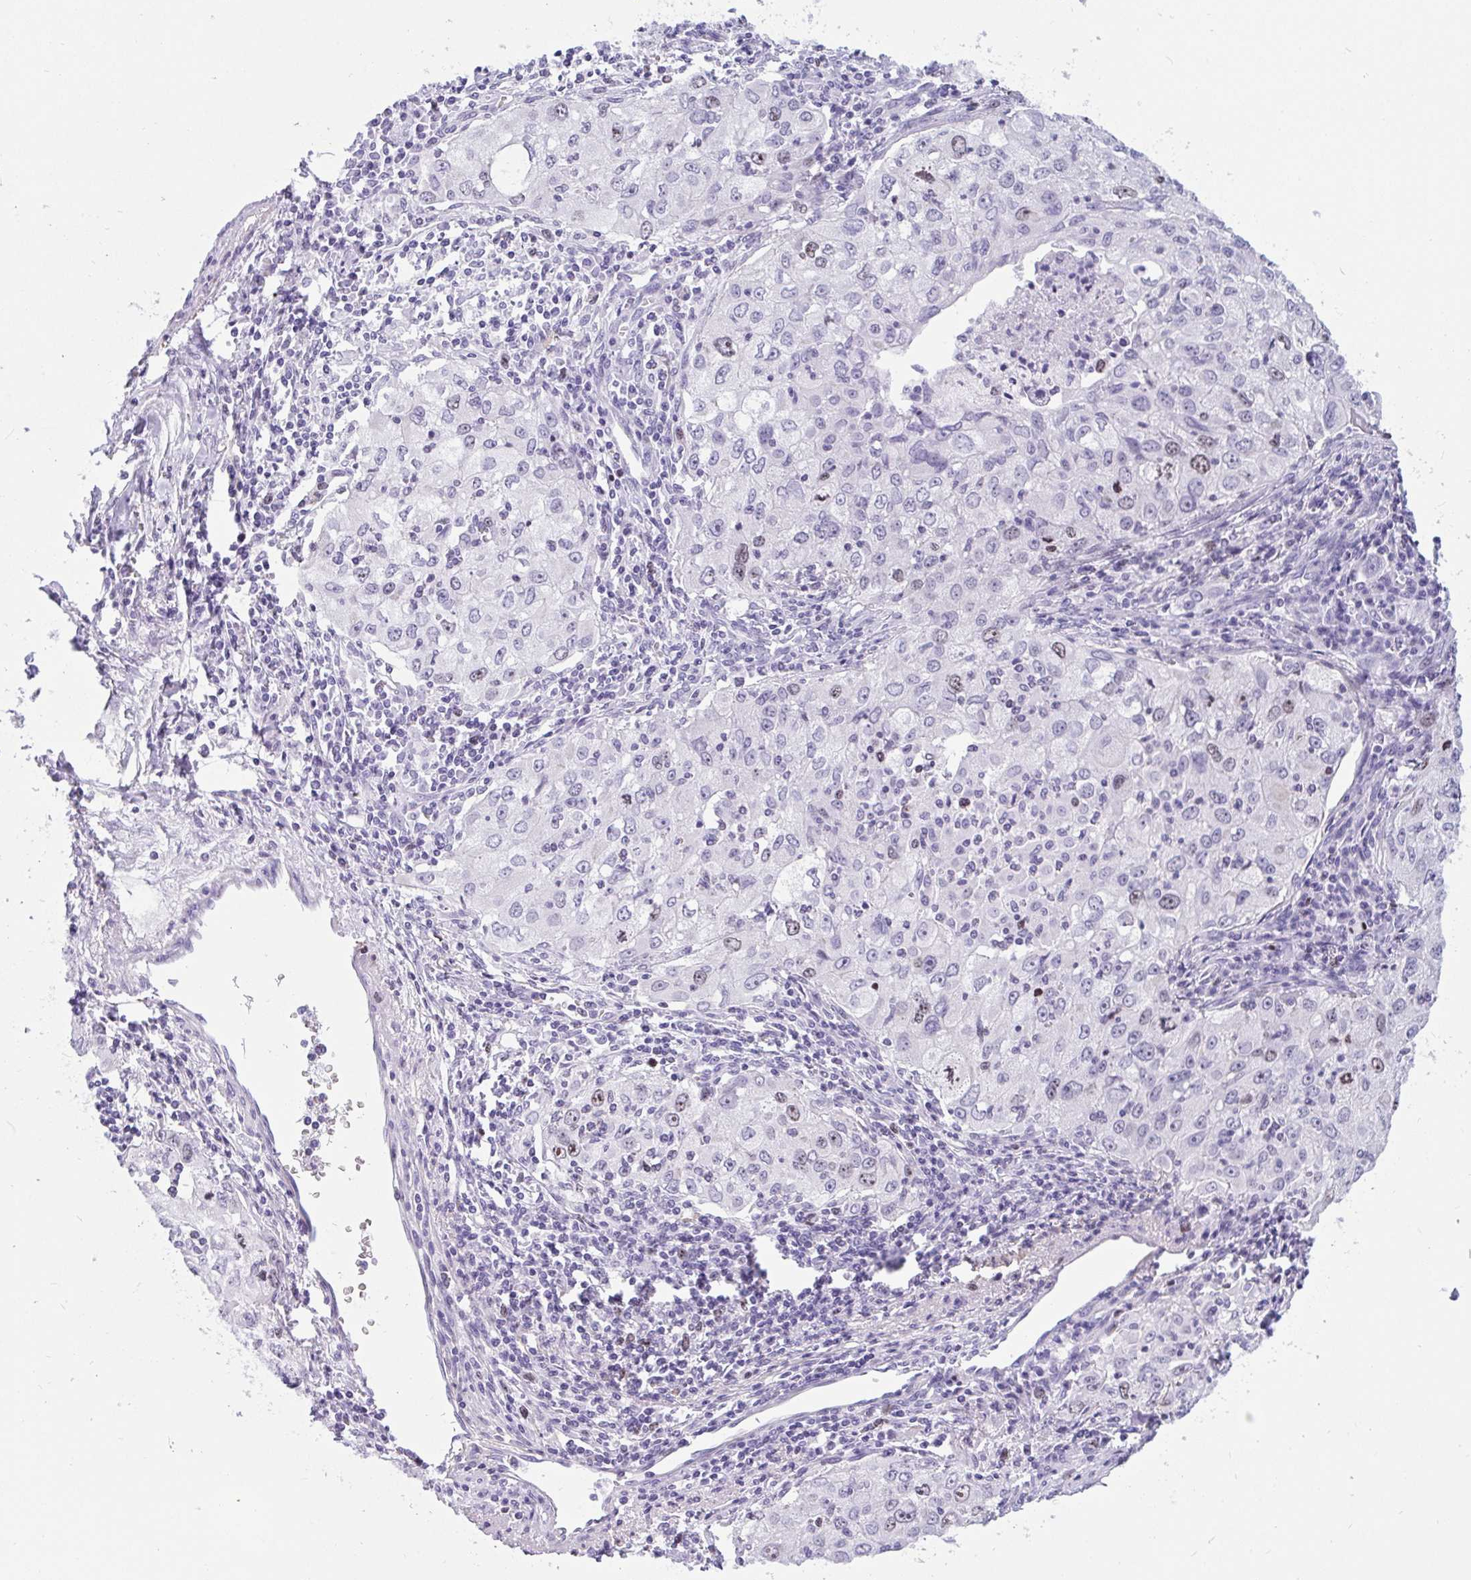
{"staining": {"intensity": "moderate", "quantity": "<25%", "location": "nuclear"}, "tissue": "lung cancer", "cell_type": "Tumor cells", "image_type": "cancer", "snomed": [{"axis": "morphology", "description": "Adenocarcinoma, NOS"}, {"axis": "morphology", "description": "Adenocarcinoma, metastatic, NOS"}, {"axis": "topography", "description": "Lymph node"}, {"axis": "topography", "description": "Lung"}], "caption": "This photomicrograph shows immunohistochemistry staining of human lung adenocarcinoma, with low moderate nuclear staining in about <25% of tumor cells.", "gene": "SUZ12", "patient": {"sex": "female", "age": 42}}